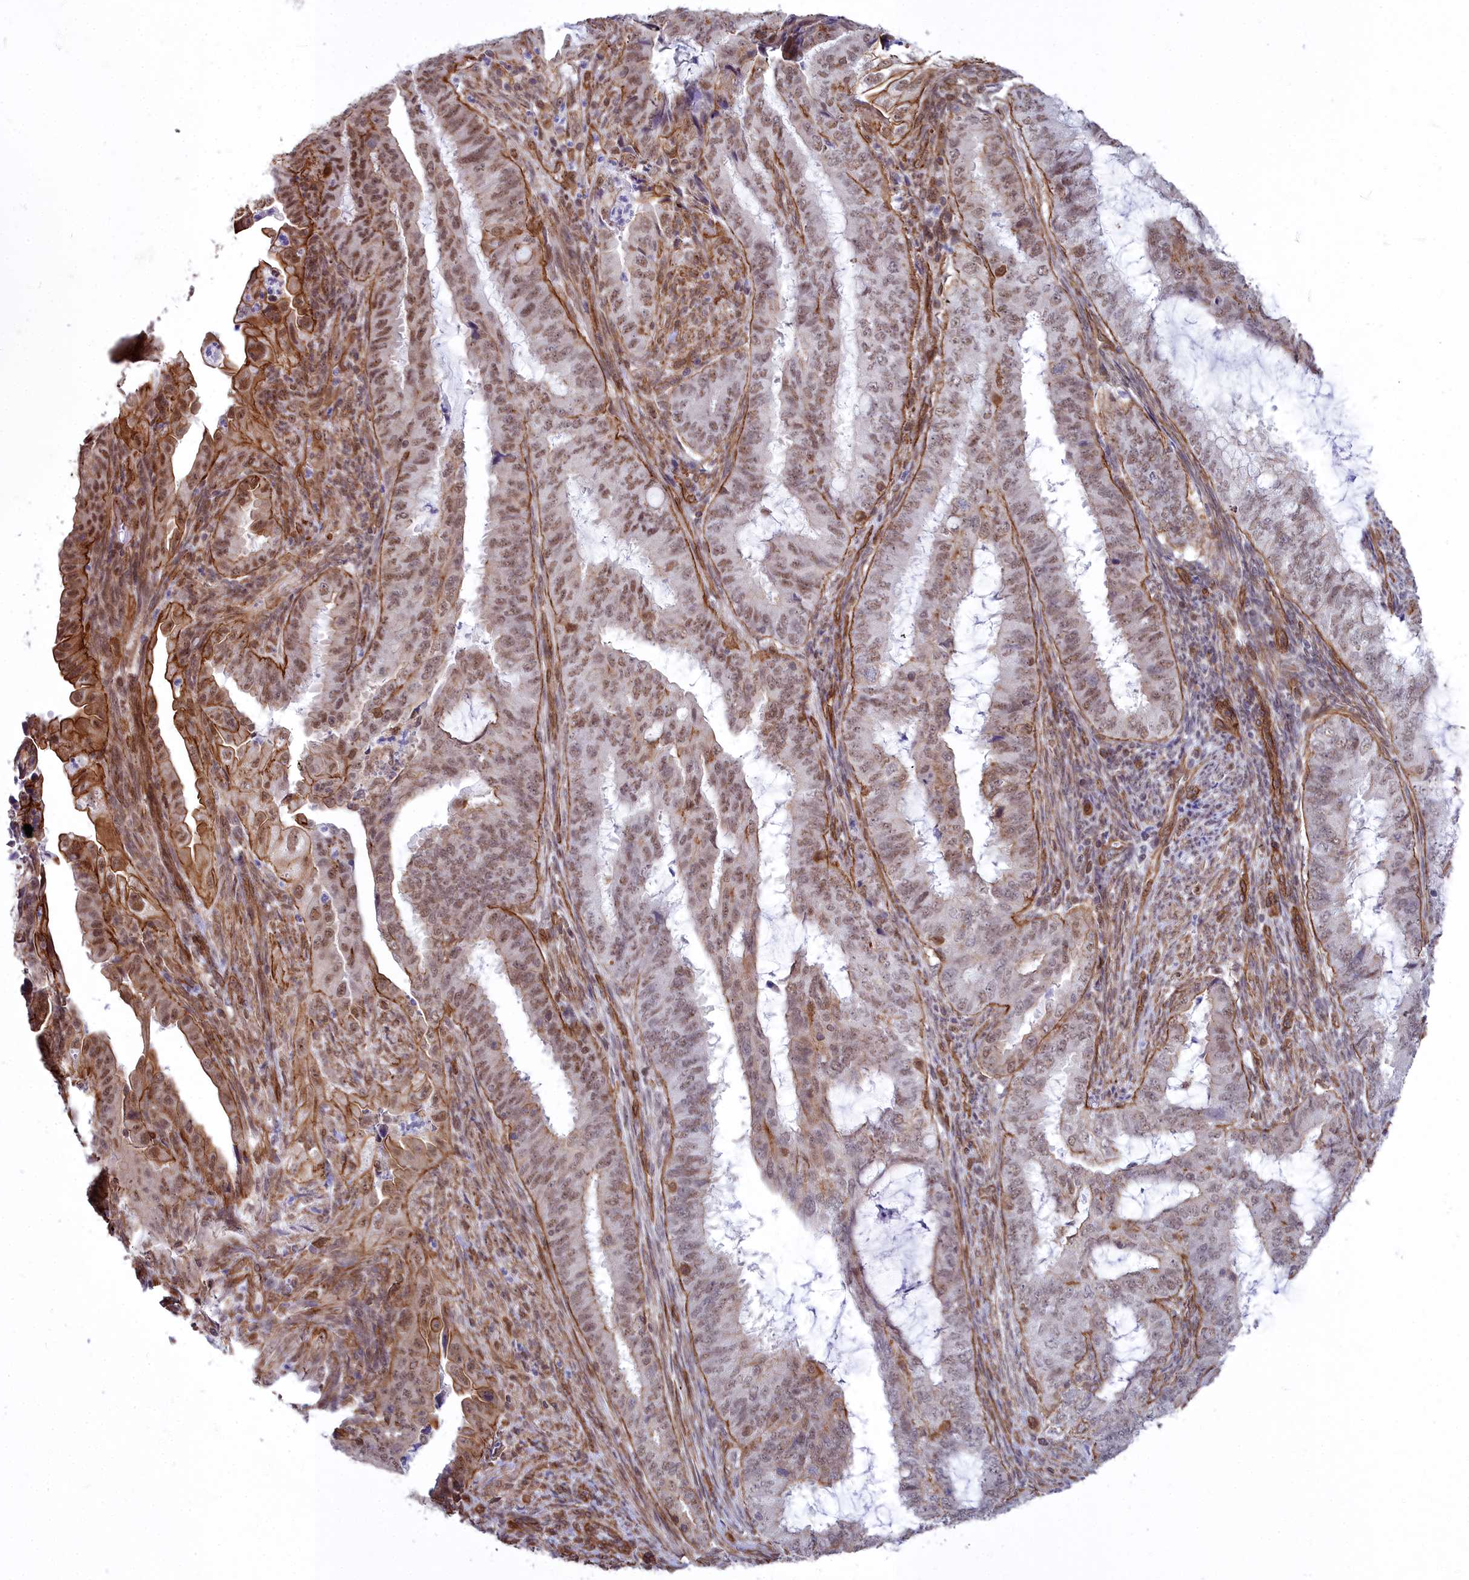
{"staining": {"intensity": "moderate", "quantity": "25%-75%", "location": "nuclear"}, "tissue": "endometrial cancer", "cell_type": "Tumor cells", "image_type": "cancer", "snomed": [{"axis": "morphology", "description": "Adenocarcinoma, NOS"}, {"axis": "topography", "description": "Endometrium"}], "caption": "Endometrial cancer (adenocarcinoma) was stained to show a protein in brown. There is medium levels of moderate nuclear expression in approximately 25%-75% of tumor cells. Immunohistochemistry (ihc) stains the protein of interest in brown and the nuclei are stained blue.", "gene": "YJU2", "patient": {"sex": "female", "age": 51}}